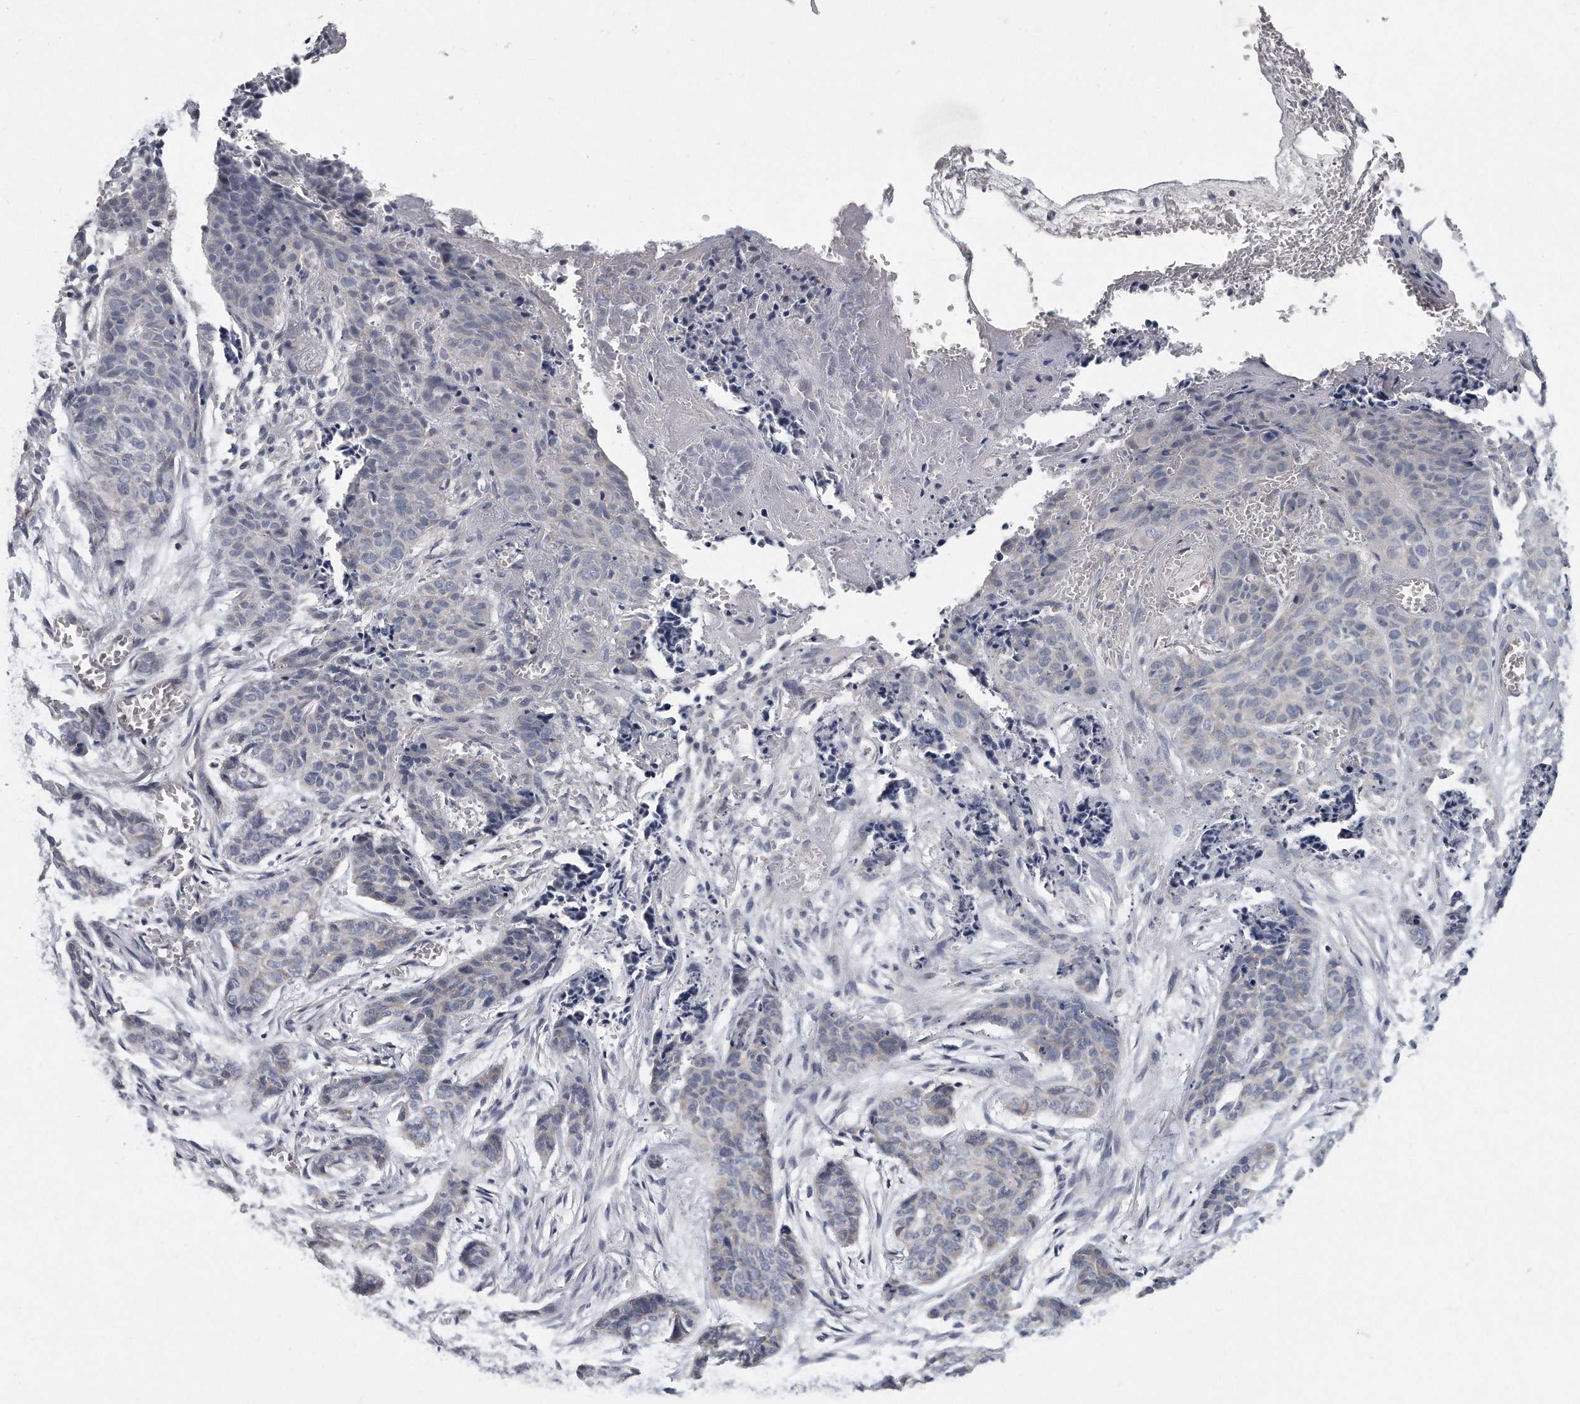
{"staining": {"intensity": "negative", "quantity": "none", "location": "none"}, "tissue": "skin cancer", "cell_type": "Tumor cells", "image_type": "cancer", "snomed": [{"axis": "morphology", "description": "Basal cell carcinoma"}, {"axis": "topography", "description": "Skin"}], "caption": "Human skin cancer stained for a protein using immunohistochemistry (IHC) exhibits no expression in tumor cells.", "gene": "PLEKHA6", "patient": {"sex": "female", "age": 64}}